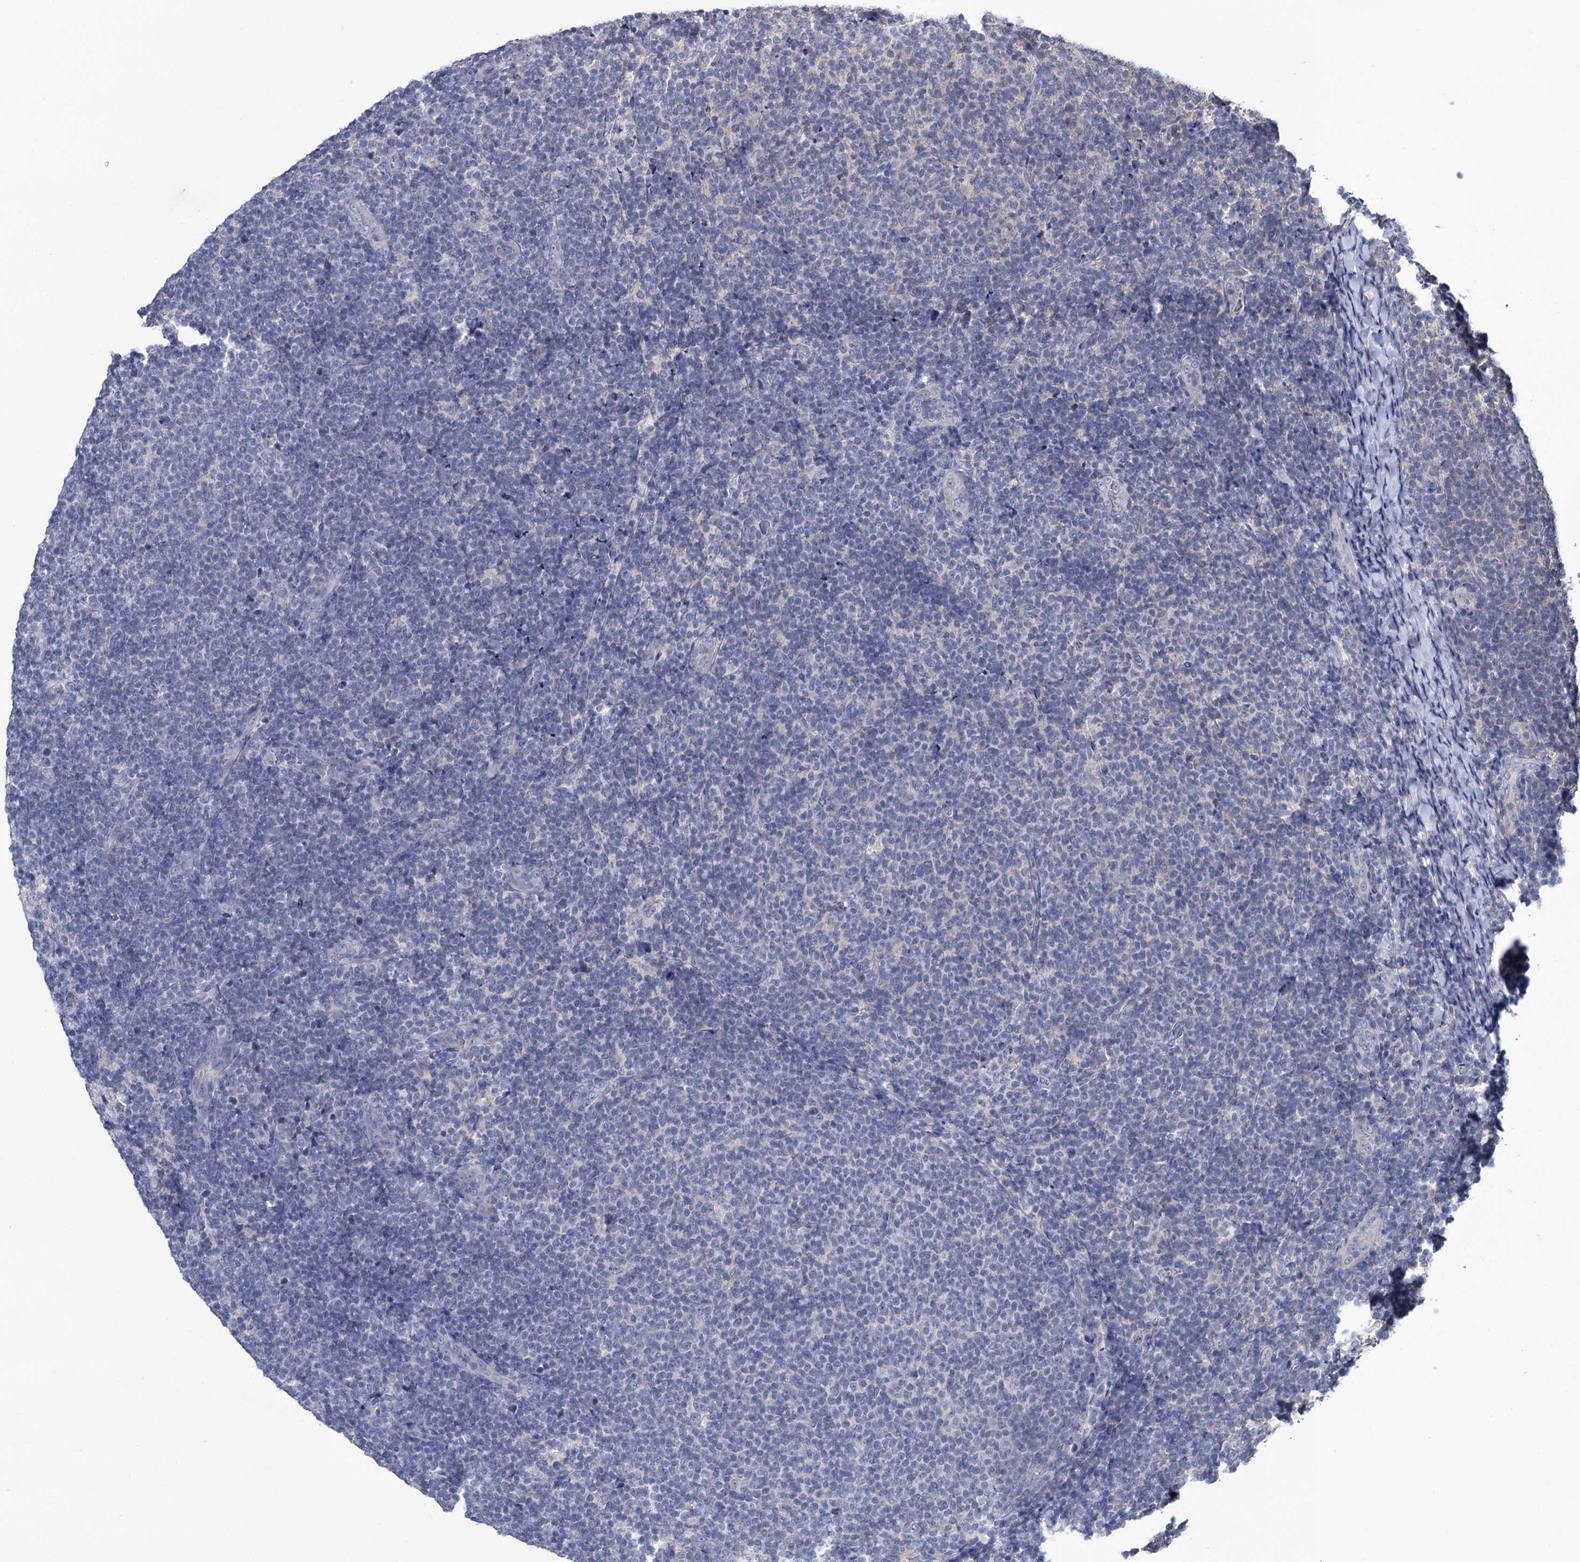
{"staining": {"intensity": "negative", "quantity": "none", "location": "none"}, "tissue": "lymphoma", "cell_type": "Tumor cells", "image_type": "cancer", "snomed": [{"axis": "morphology", "description": "Malignant lymphoma, non-Hodgkin's type, Low grade"}, {"axis": "topography", "description": "Lymph node"}], "caption": "Immunohistochemistry (IHC) micrograph of neoplastic tissue: human lymphoma stained with DAB exhibits no significant protein staining in tumor cells.", "gene": "GSTM2", "patient": {"sex": "male", "age": 66}}